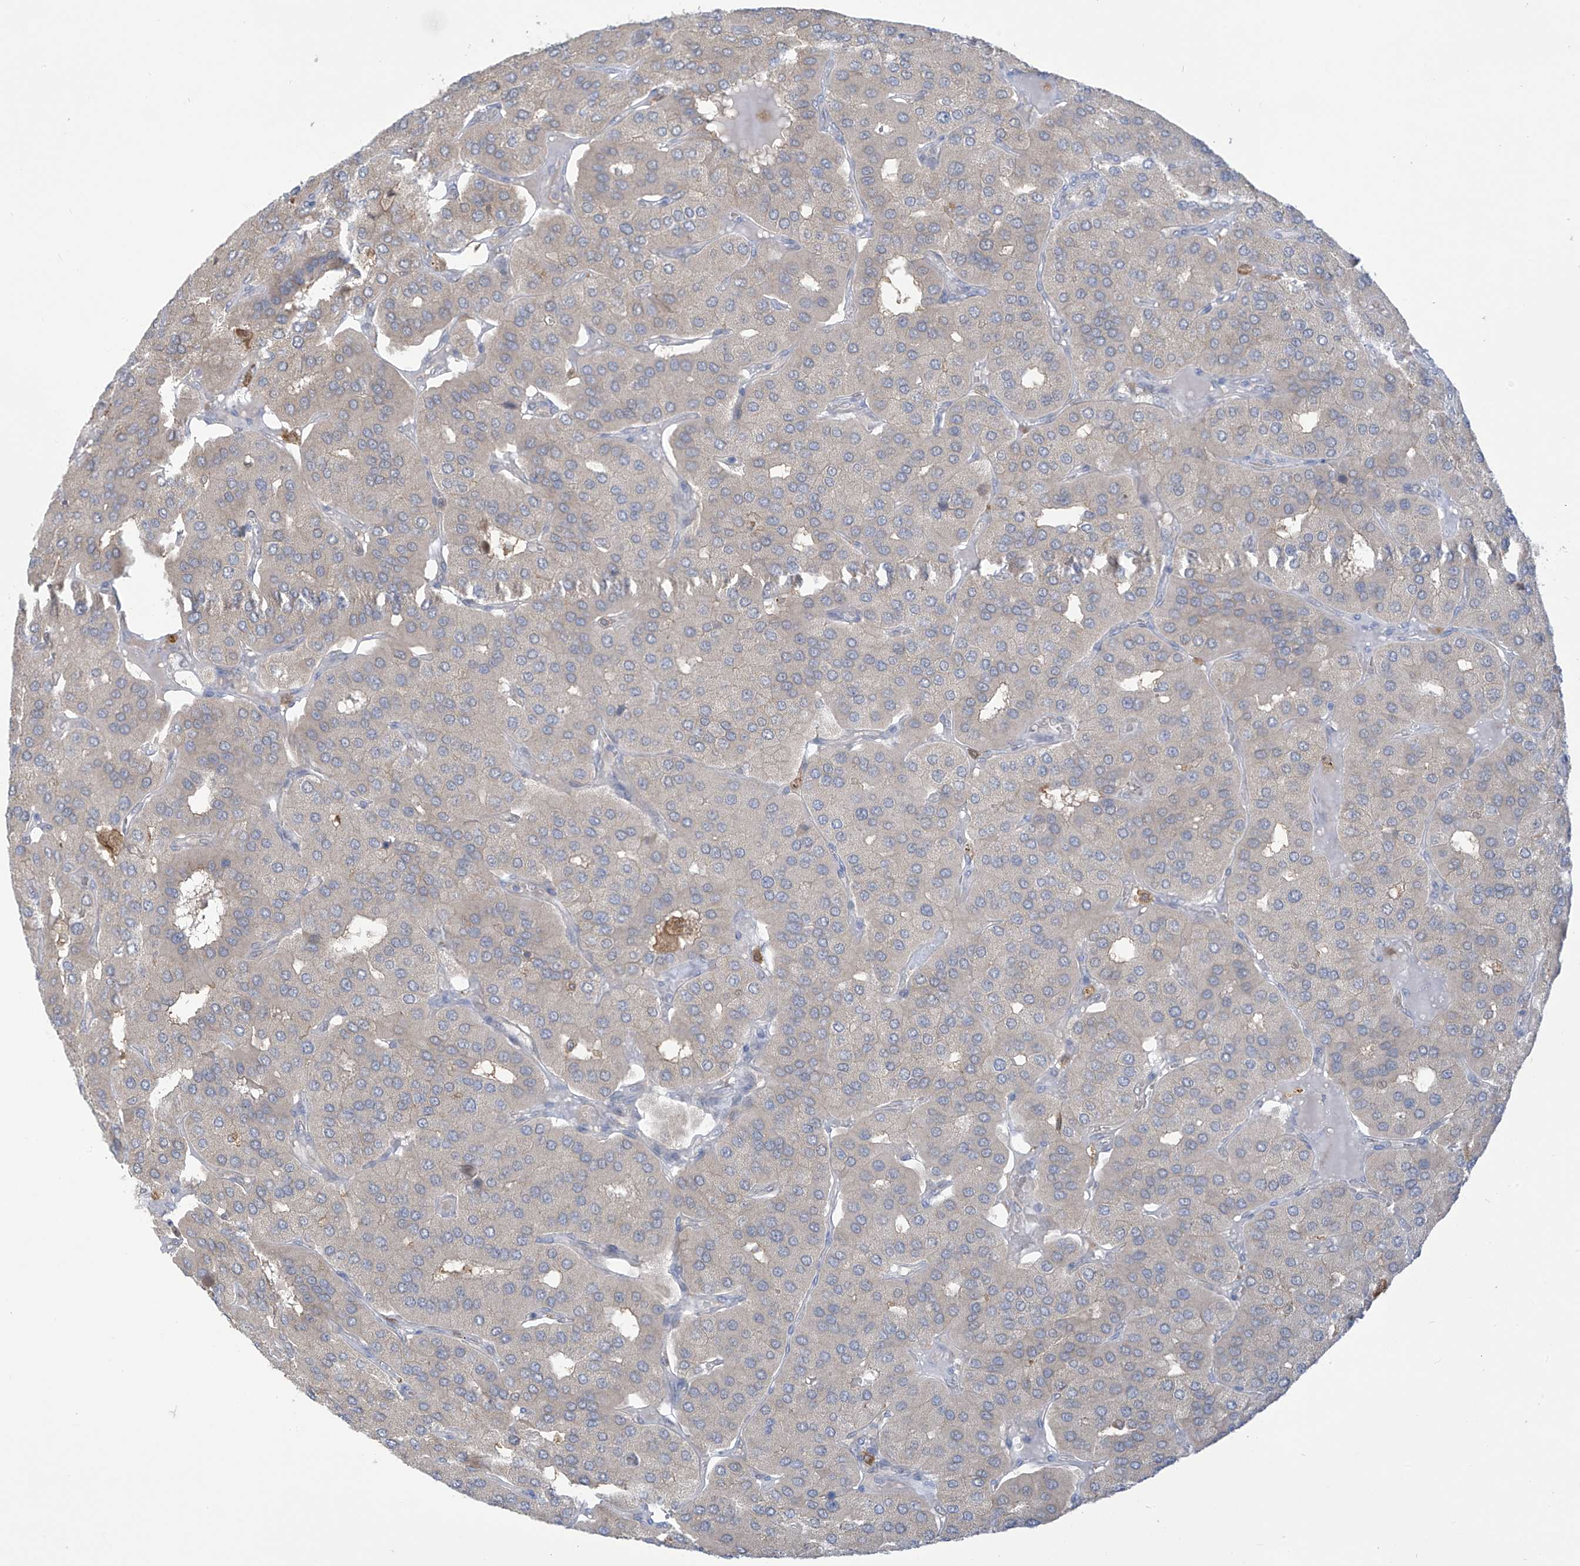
{"staining": {"intensity": "weak", "quantity": "<25%", "location": "cytoplasmic/membranous"}, "tissue": "parathyroid gland", "cell_type": "Glandular cells", "image_type": "normal", "snomed": [{"axis": "morphology", "description": "Normal tissue, NOS"}, {"axis": "morphology", "description": "Adenoma, NOS"}, {"axis": "topography", "description": "Parathyroid gland"}], "caption": "The photomicrograph shows no staining of glandular cells in normal parathyroid gland.", "gene": "IDH1", "patient": {"sex": "female", "age": 86}}